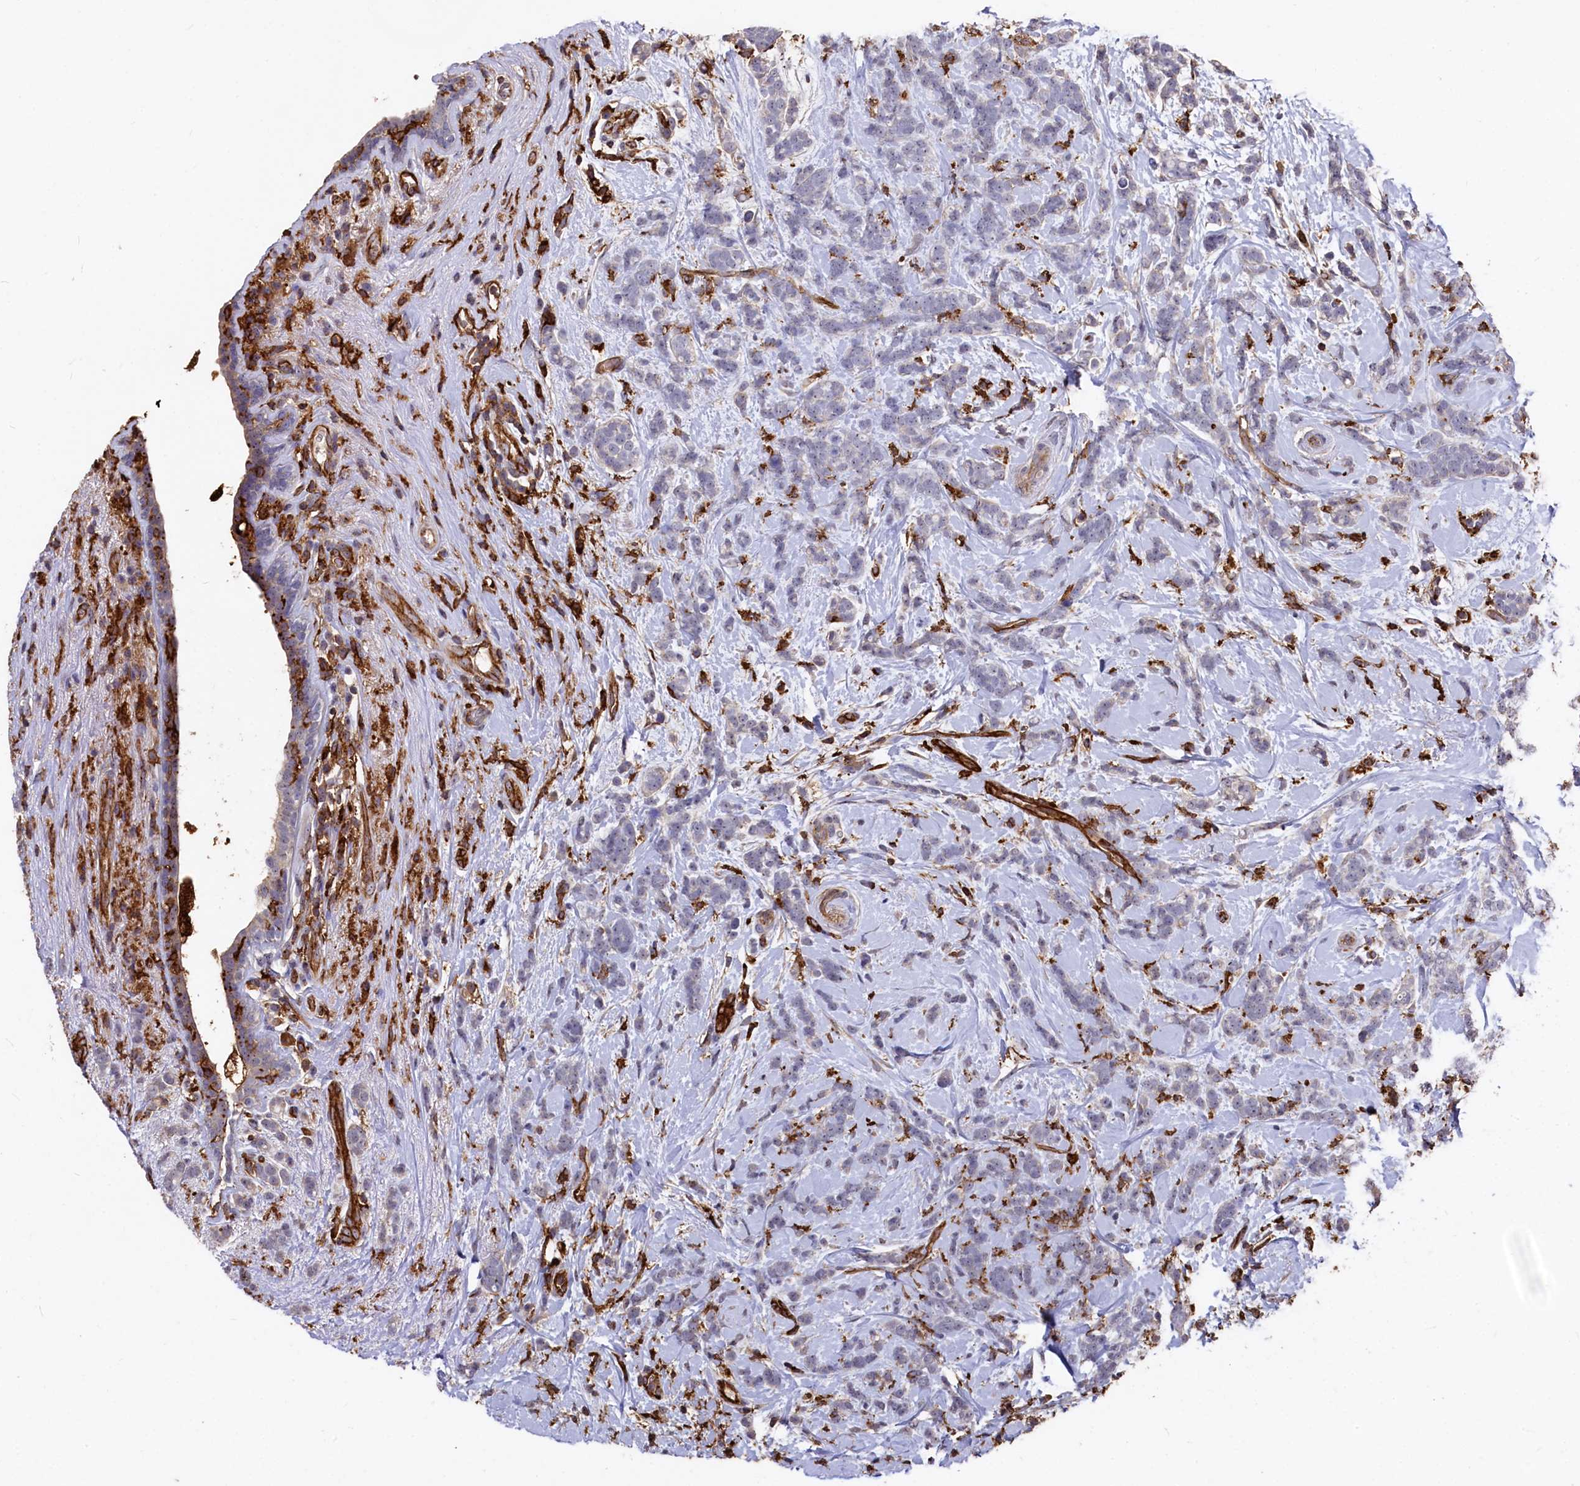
{"staining": {"intensity": "negative", "quantity": "none", "location": "none"}, "tissue": "breast cancer", "cell_type": "Tumor cells", "image_type": "cancer", "snomed": [{"axis": "morphology", "description": "Lobular carcinoma"}, {"axis": "topography", "description": "Breast"}], "caption": "DAB (3,3'-diaminobenzidine) immunohistochemical staining of breast cancer exhibits no significant staining in tumor cells.", "gene": "PLEKHO2", "patient": {"sex": "female", "age": 58}}